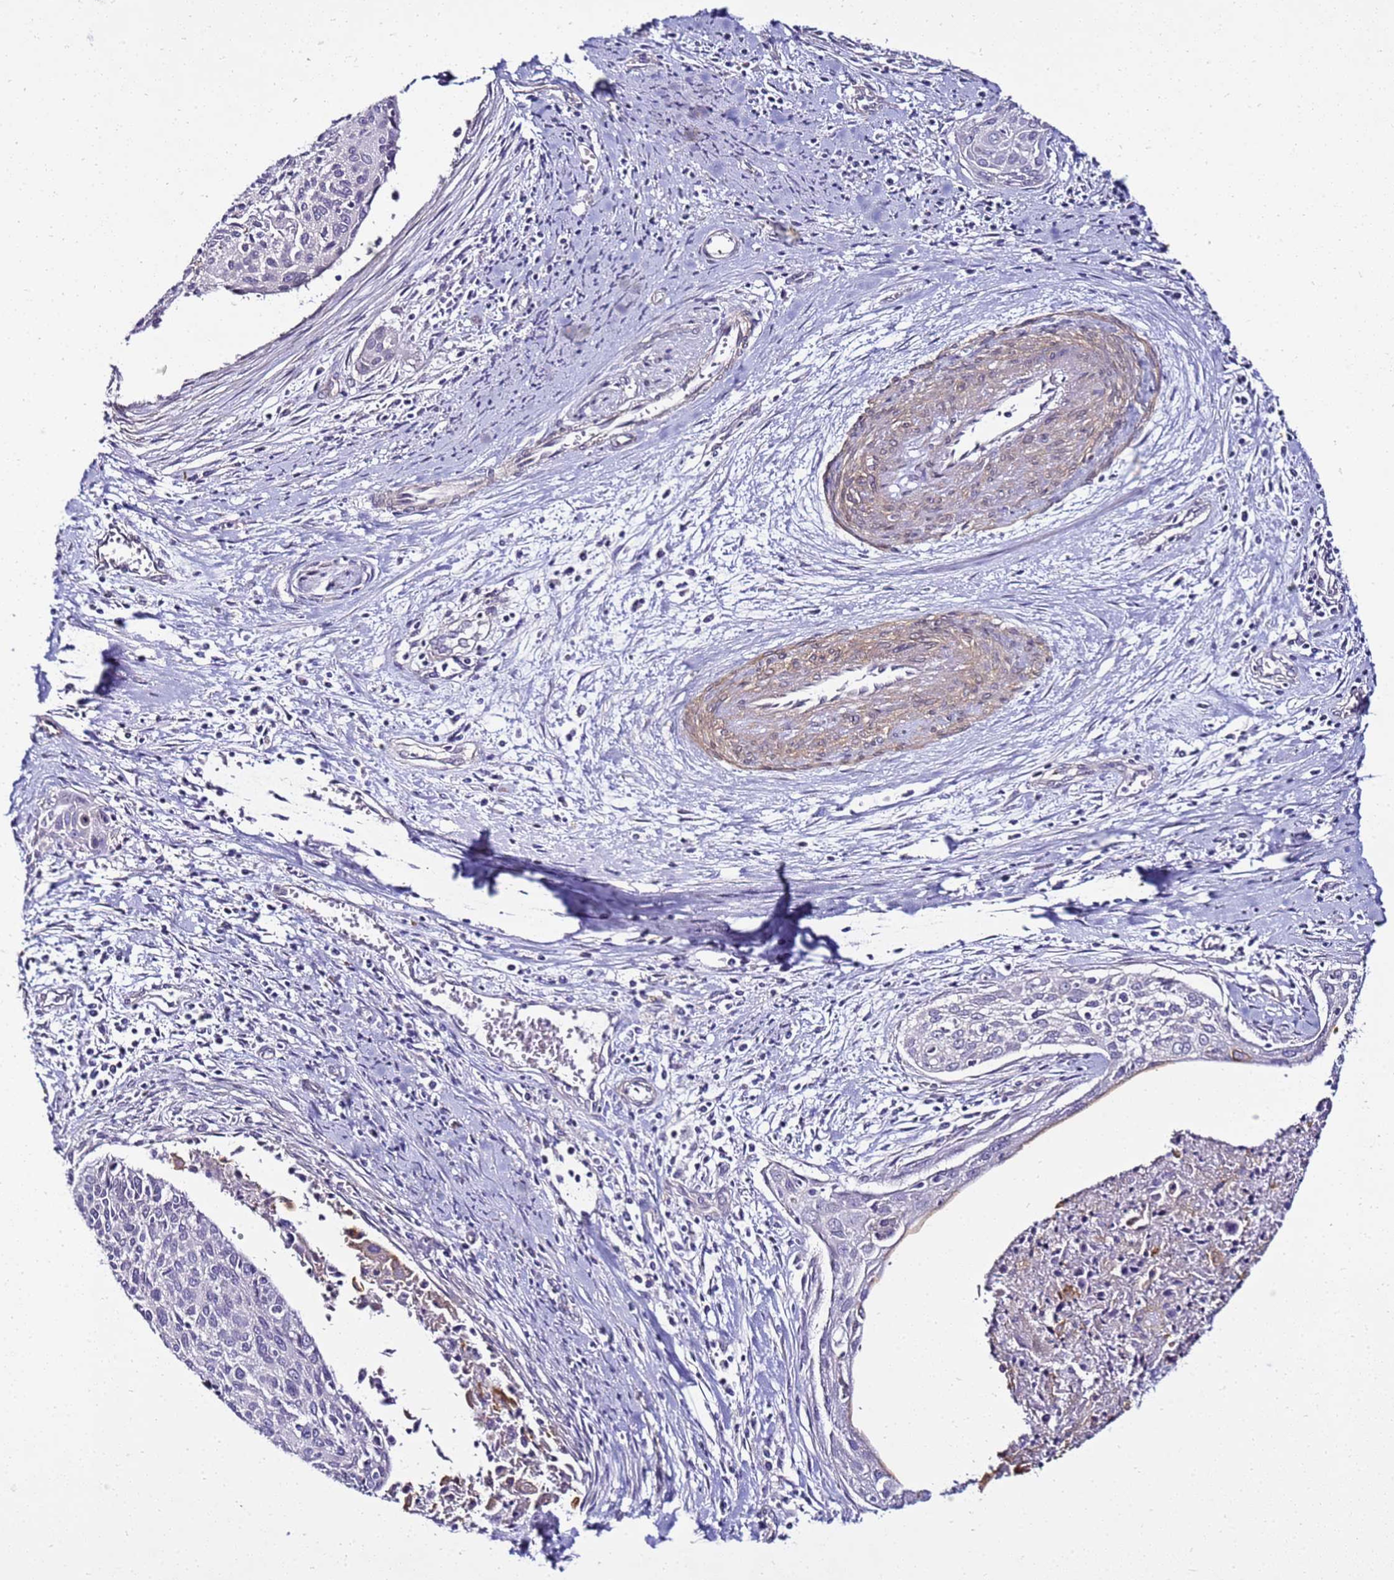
{"staining": {"intensity": "negative", "quantity": "none", "location": "none"}, "tissue": "cervical cancer", "cell_type": "Tumor cells", "image_type": "cancer", "snomed": [{"axis": "morphology", "description": "Squamous cell carcinoma, NOS"}, {"axis": "topography", "description": "Cervix"}], "caption": "A photomicrograph of cervical cancer (squamous cell carcinoma) stained for a protein reveals no brown staining in tumor cells.", "gene": "FAM166B", "patient": {"sex": "female", "age": 55}}